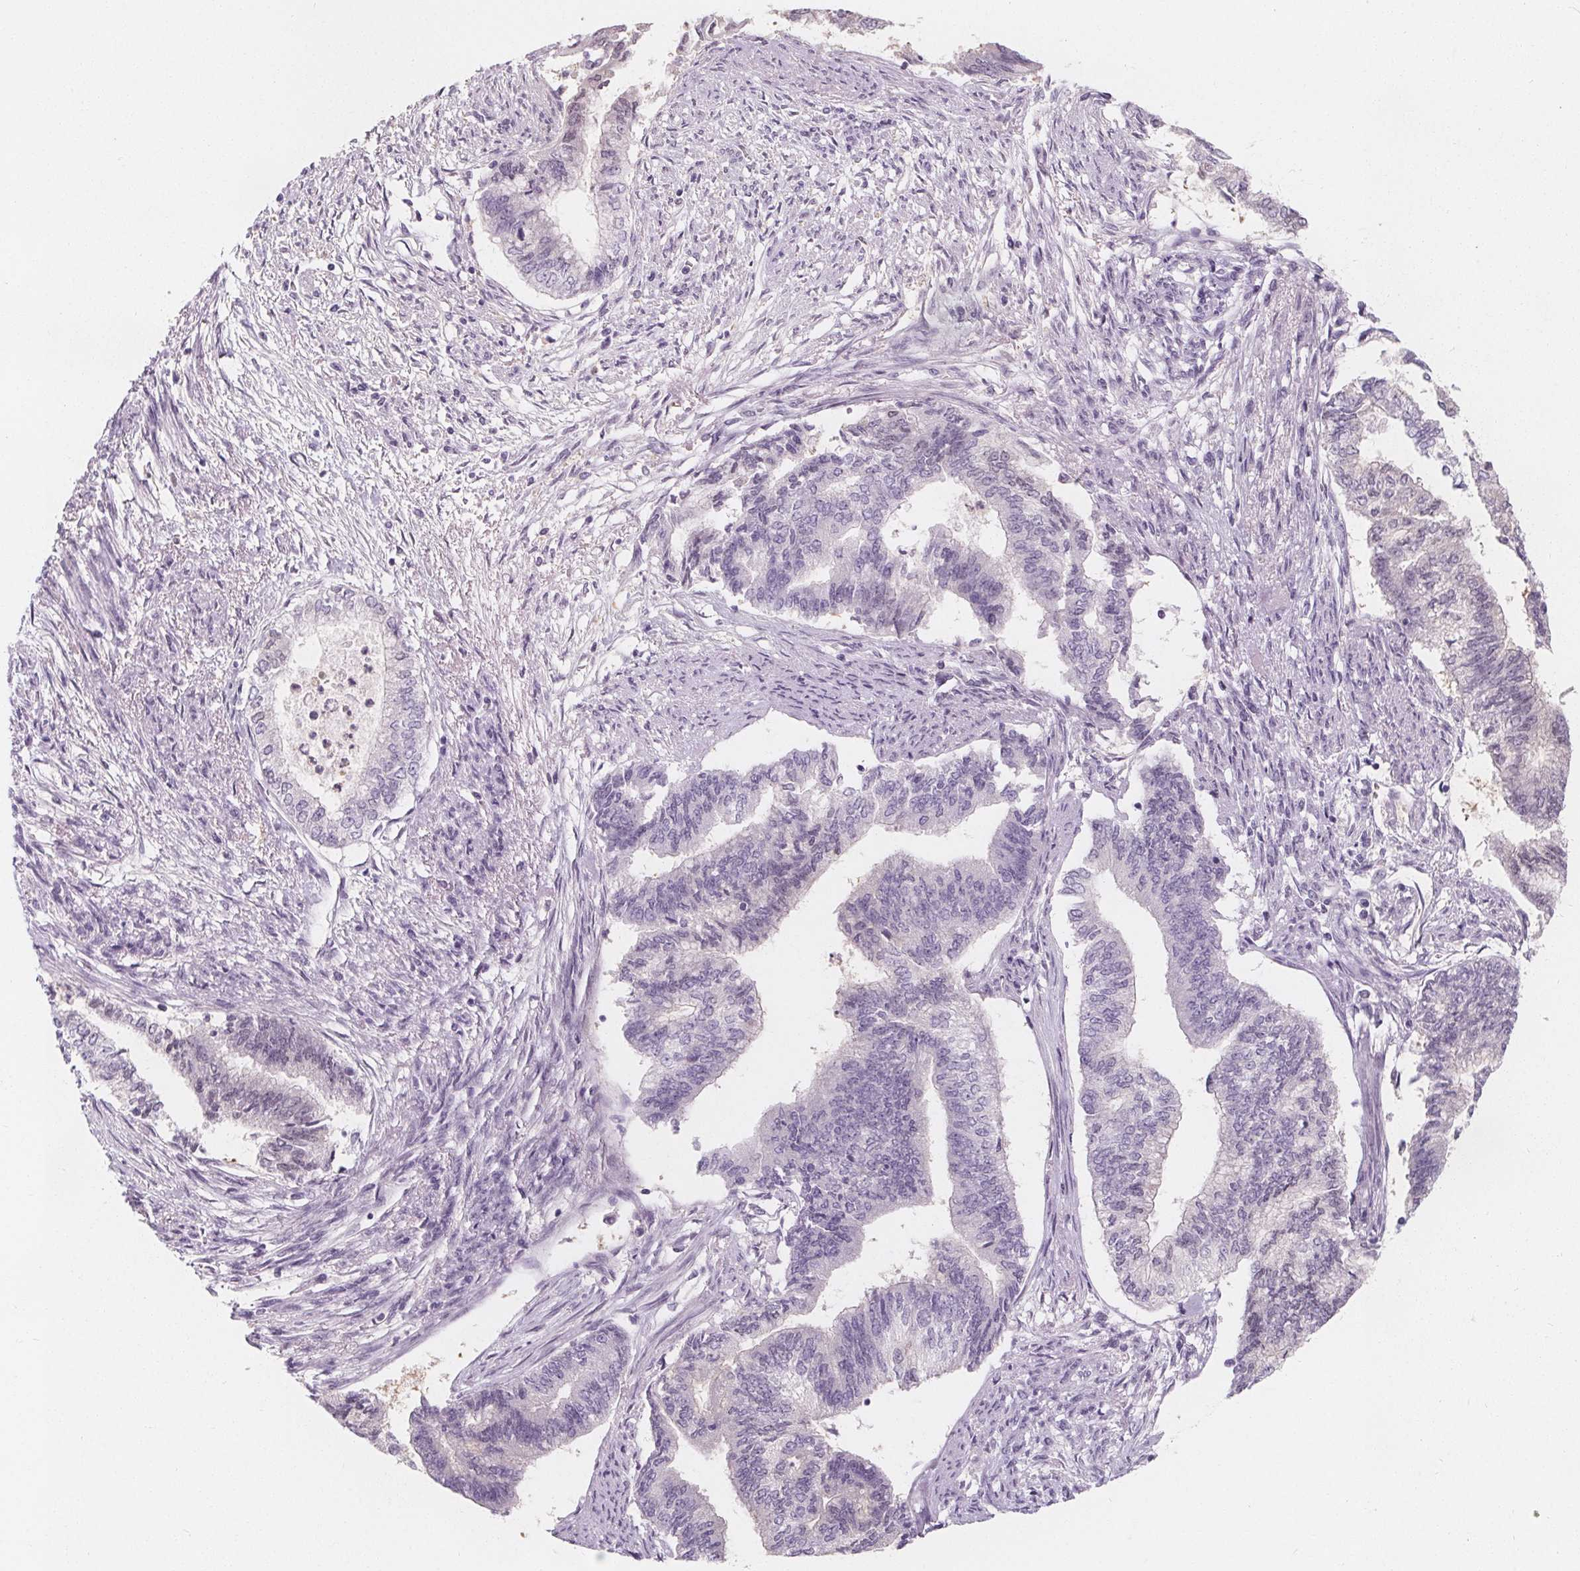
{"staining": {"intensity": "negative", "quantity": "none", "location": "none"}, "tissue": "endometrial cancer", "cell_type": "Tumor cells", "image_type": "cancer", "snomed": [{"axis": "morphology", "description": "Adenocarcinoma, NOS"}, {"axis": "topography", "description": "Endometrium"}], "caption": "IHC micrograph of endometrial adenocarcinoma stained for a protein (brown), which demonstrates no staining in tumor cells.", "gene": "UGP2", "patient": {"sex": "female", "age": 65}}